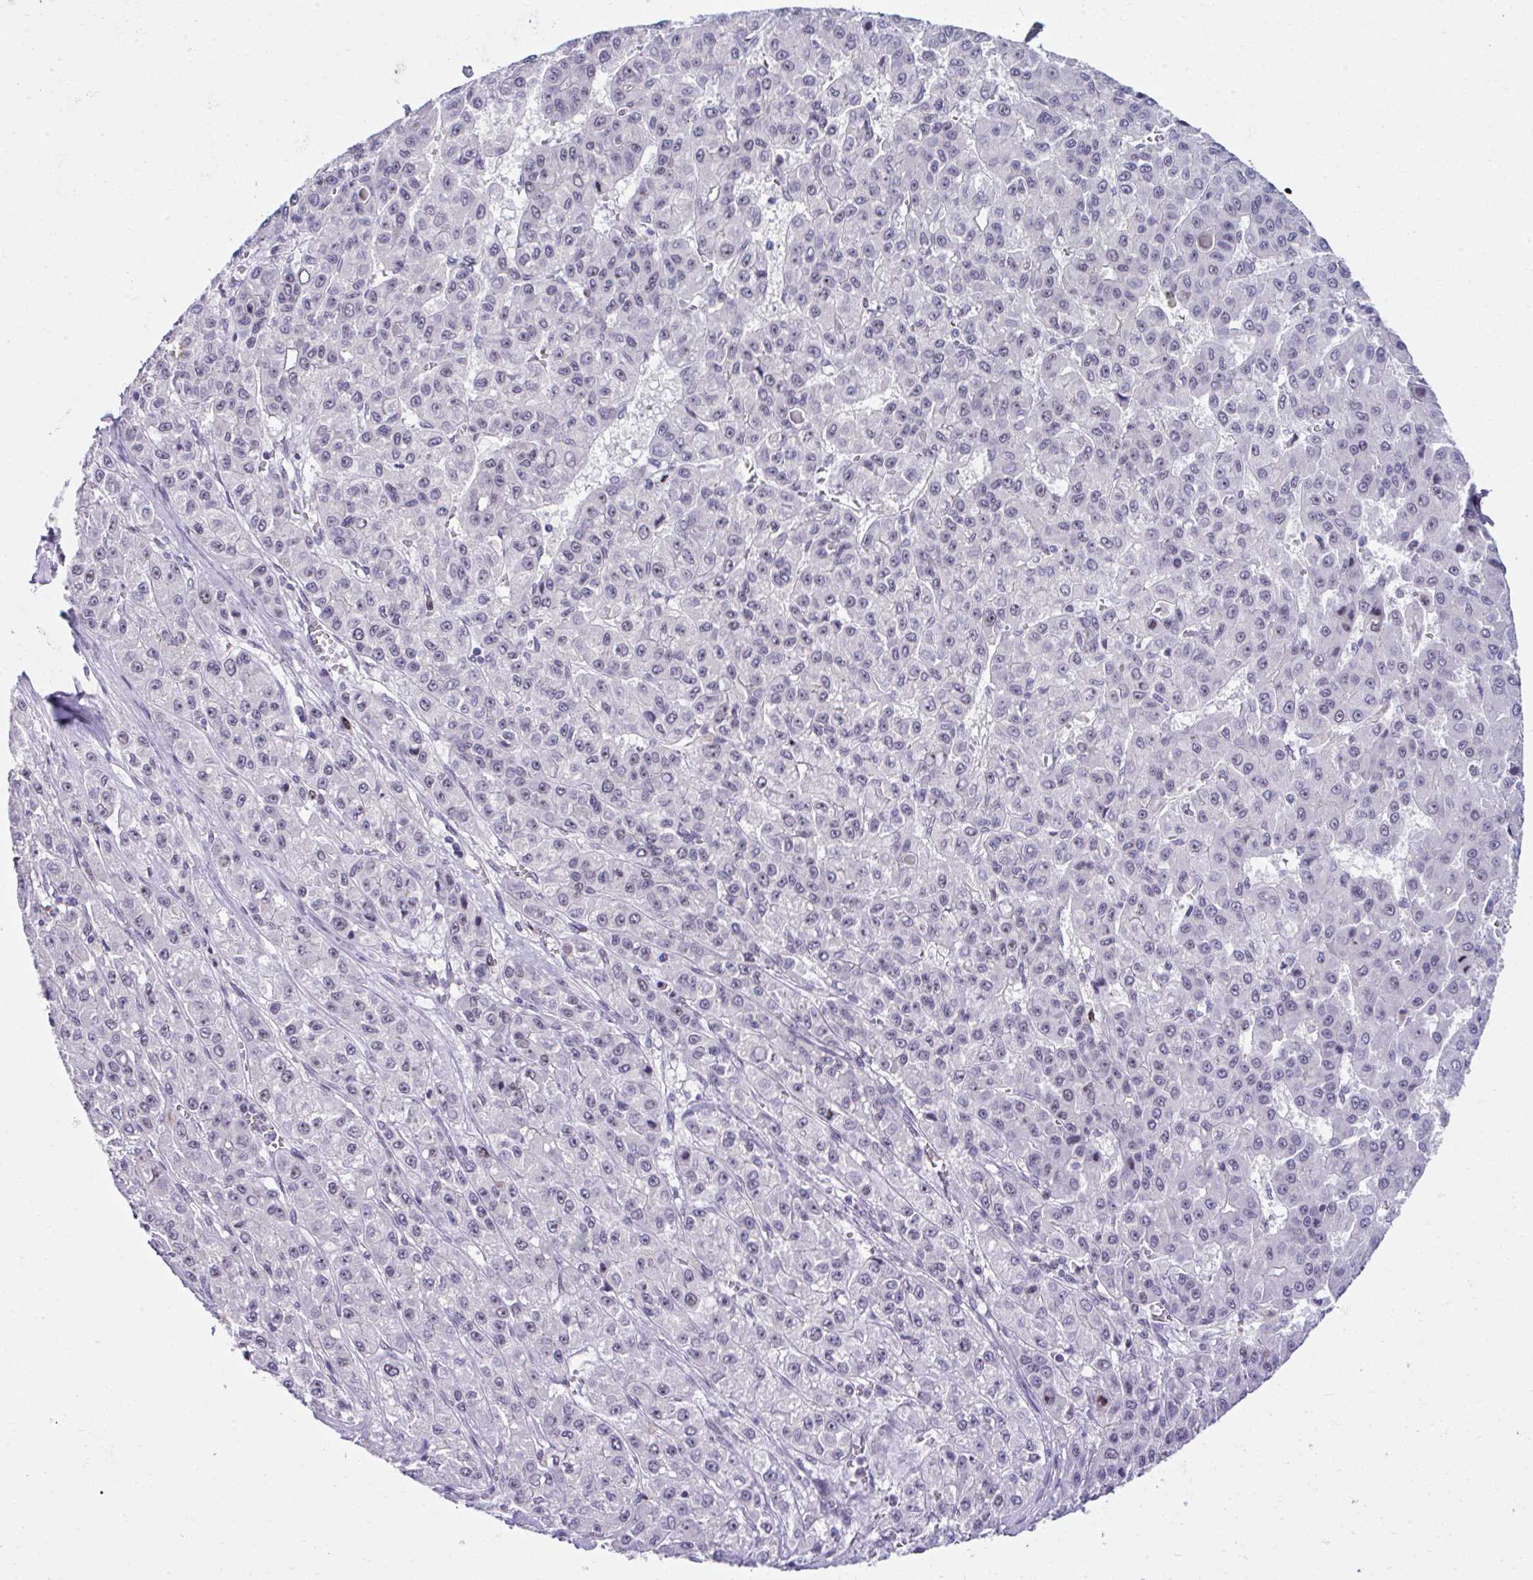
{"staining": {"intensity": "weak", "quantity": "<25%", "location": "nuclear"}, "tissue": "liver cancer", "cell_type": "Tumor cells", "image_type": "cancer", "snomed": [{"axis": "morphology", "description": "Carcinoma, Hepatocellular, NOS"}, {"axis": "topography", "description": "Liver"}], "caption": "This is an immunohistochemistry (IHC) micrograph of human liver cancer (hepatocellular carcinoma). There is no staining in tumor cells.", "gene": "CEP72", "patient": {"sex": "male", "age": 70}}